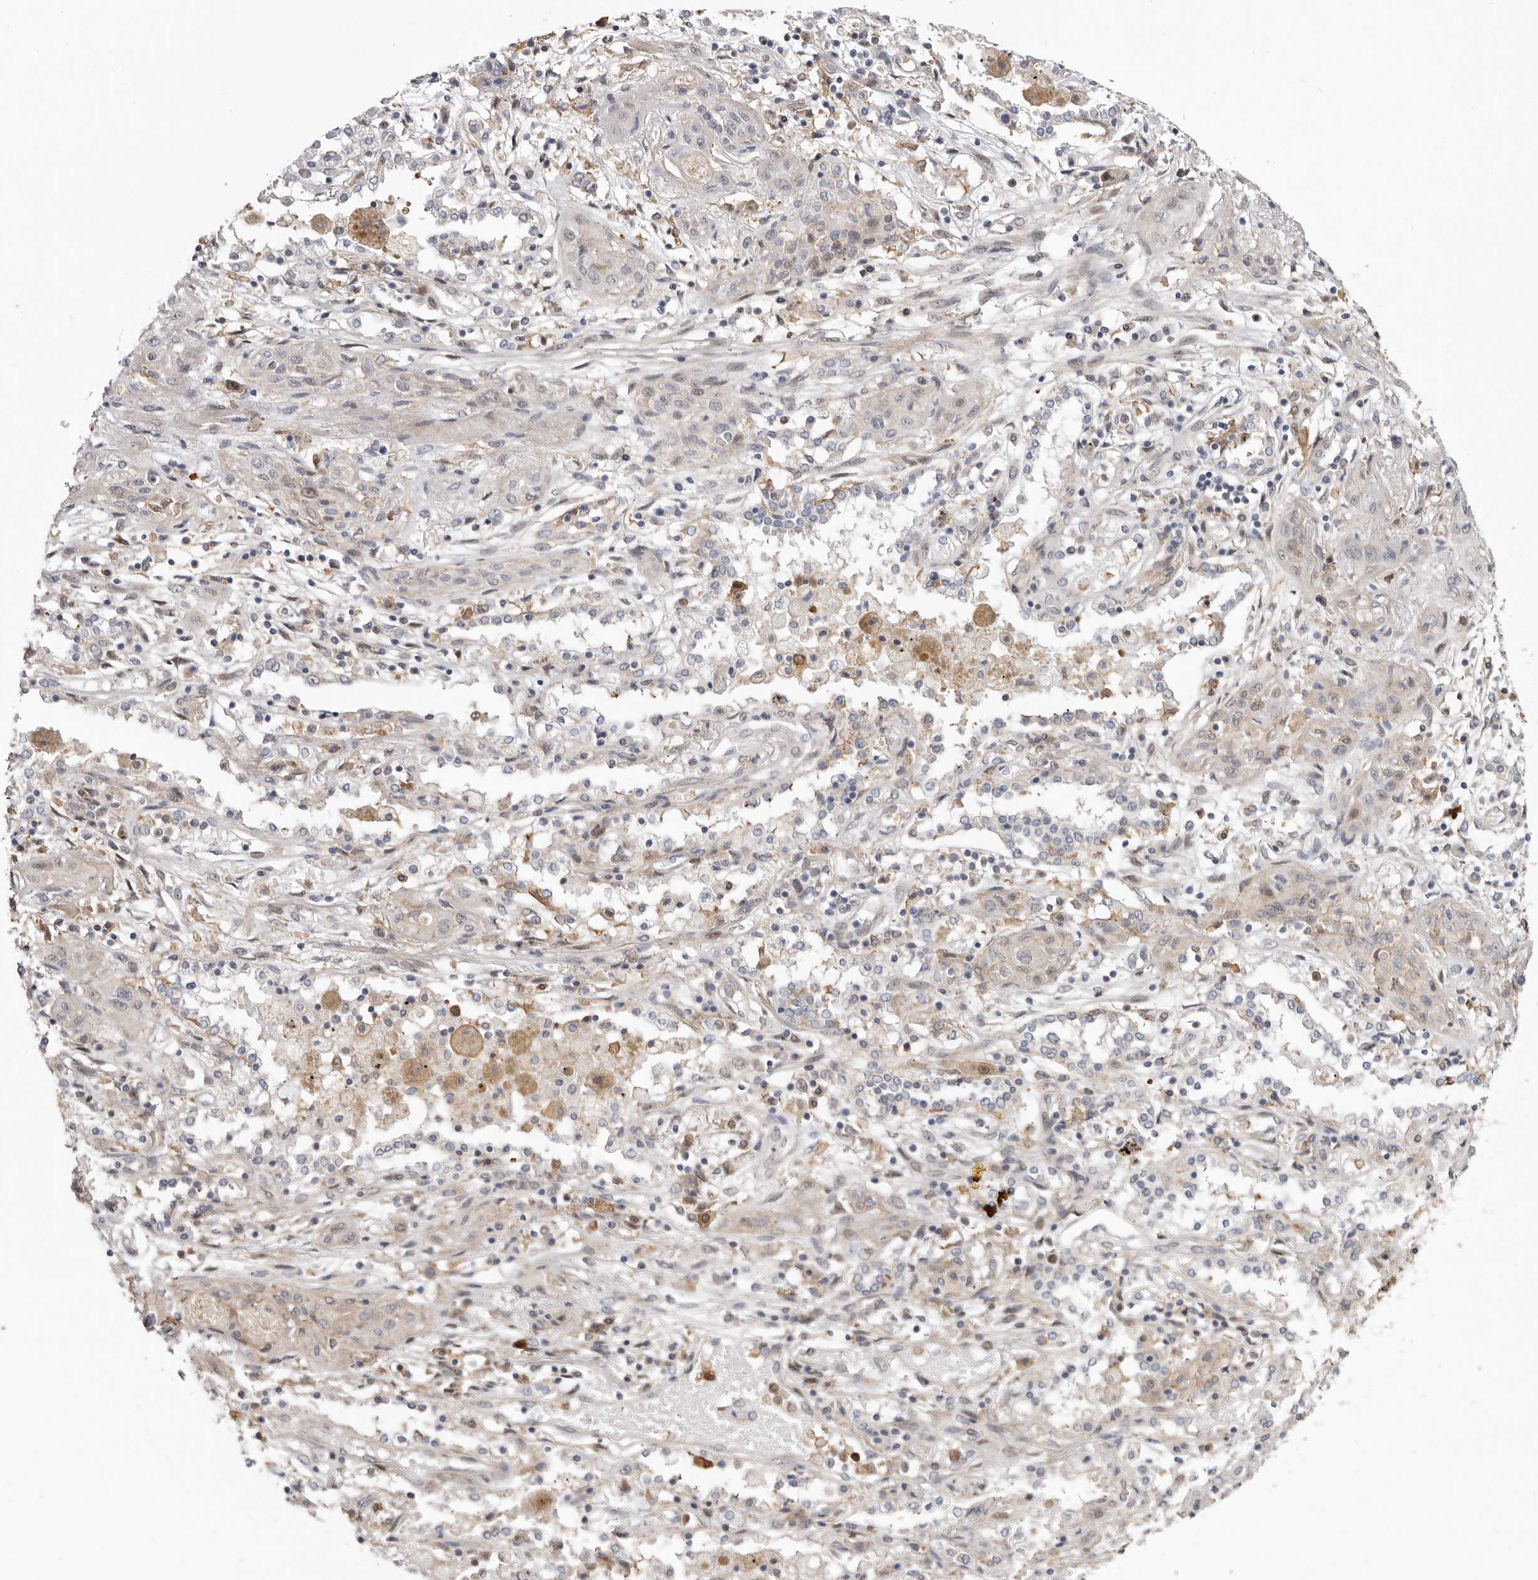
{"staining": {"intensity": "negative", "quantity": "none", "location": "none"}, "tissue": "lung cancer", "cell_type": "Tumor cells", "image_type": "cancer", "snomed": [{"axis": "morphology", "description": "Squamous cell carcinoma, NOS"}, {"axis": "topography", "description": "Lung"}], "caption": "Lung cancer stained for a protein using immunohistochemistry (IHC) displays no positivity tumor cells.", "gene": "MSRB2", "patient": {"sex": "female", "age": 47}}